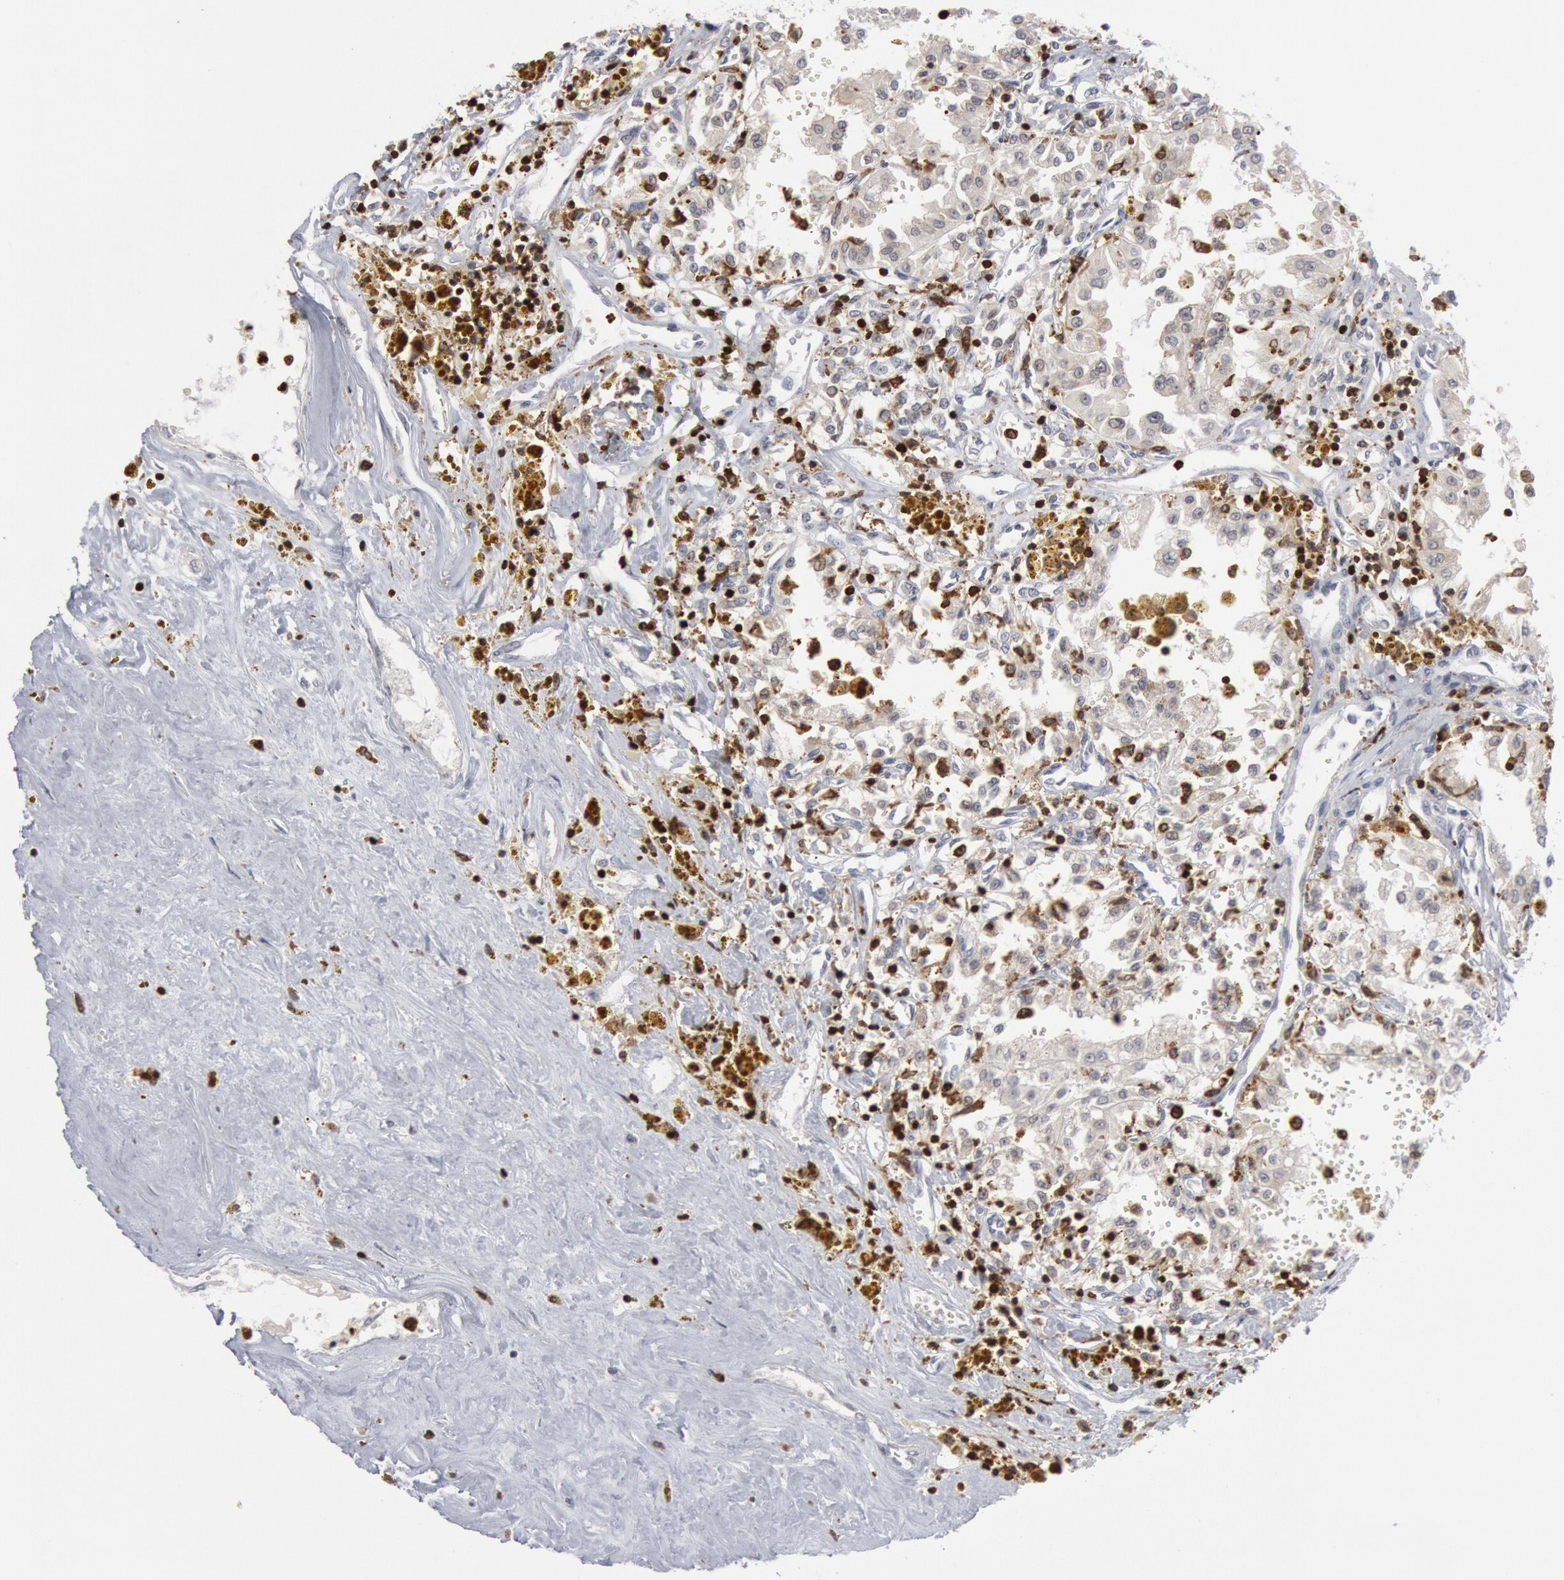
{"staining": {"intensity": "negative", "quantity": "none", "location": "none"}, "tissue": "renal cancer", "cell_type": "Tumor cells", "image_type": "cancer", "snomed": [{"axis": "morphology", "description": "Adenocarcinoma, NOS"}, {"axis": "topography", "description": "Kidney"}], "caption": "DAB immunohistochemical staining of human renal cancer displays no significant expression in tumor cells. (DAB (3,3'-diaminobenzidine) IHC, high magnification).", "gene": "PTPN6", "patient": {"sex": "male", "age": 78}}